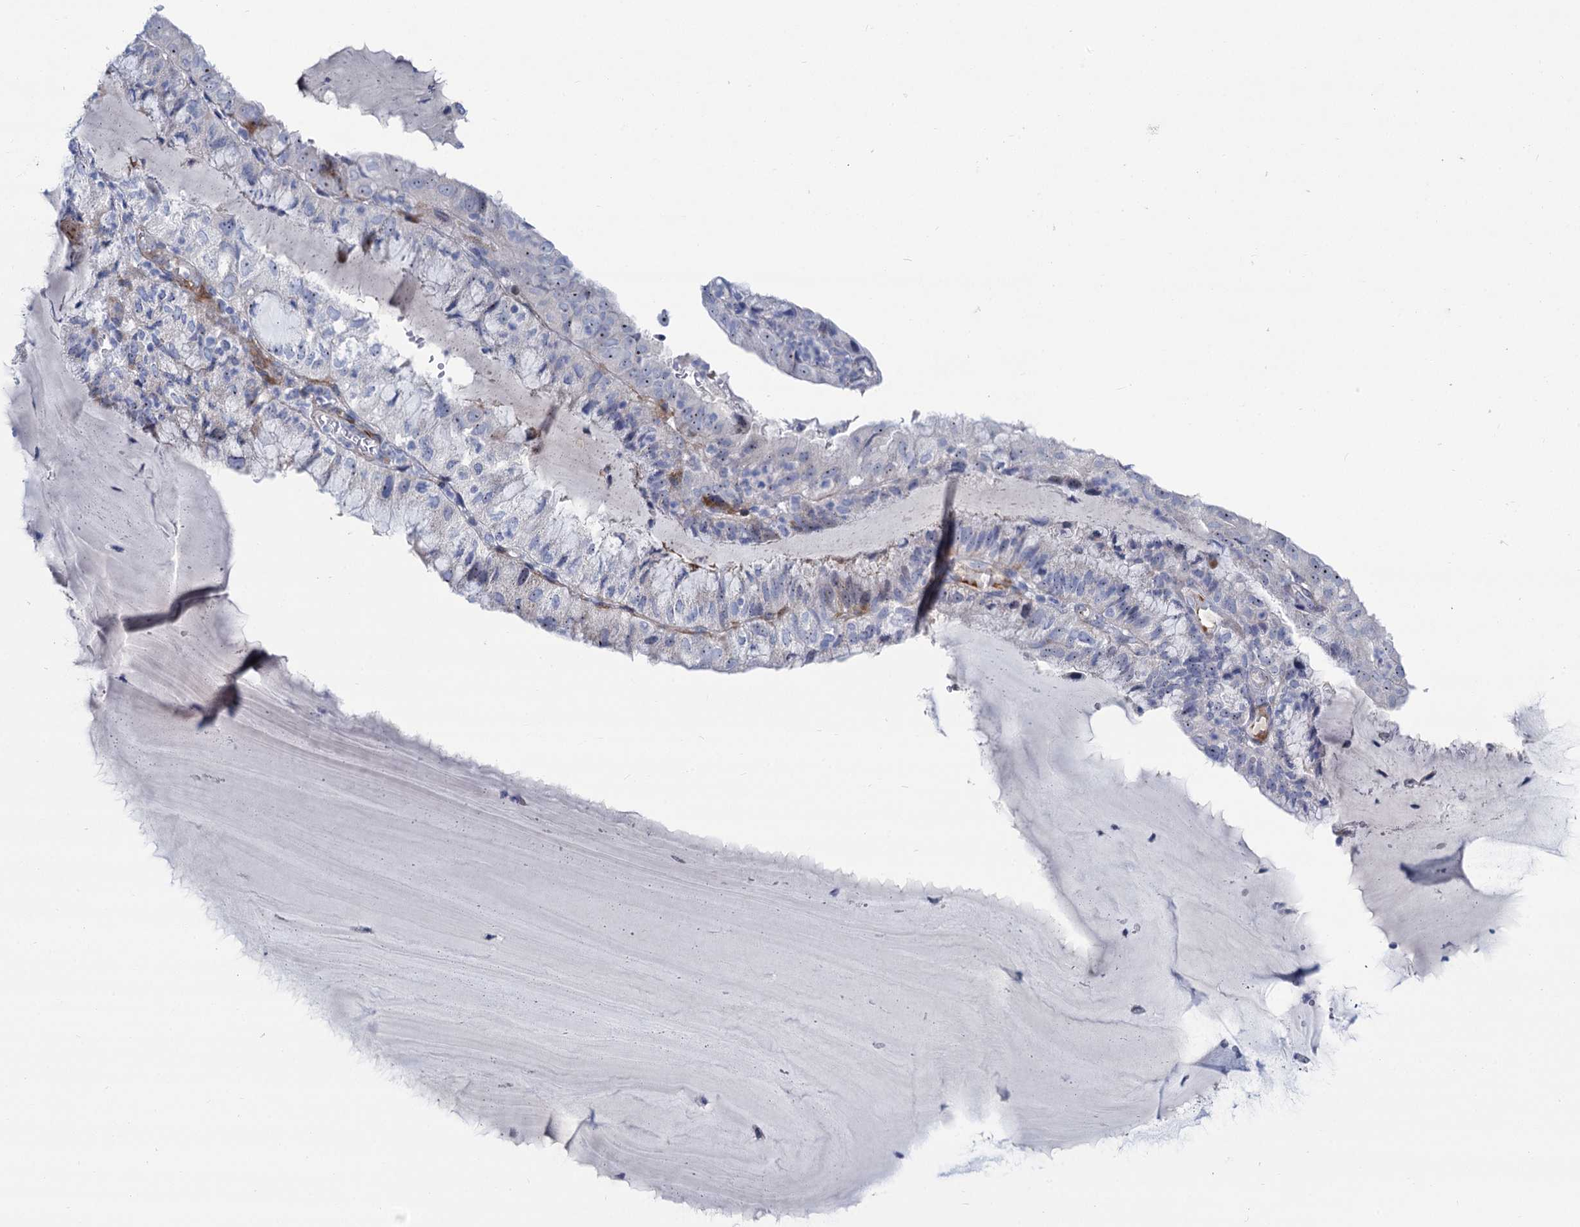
{"staining": {"intensity": "negative", "quantity": "none", "location": "none"}, "tissue": "endometrial cancer", "cell_type": "Tumor cells", "image_type": "cancer", "snomed": [{"axis": "morphology", "description": "Adenocarcinoma, NOS"}, {"axis": "topography", "description": "Endometrium"}], "caption": "Tumor cells are negative for brown protein staining in adenocarcinoma (endometrial).", "gene": "SH3TC2", "patient": {"sex": "female", "age": 81}}